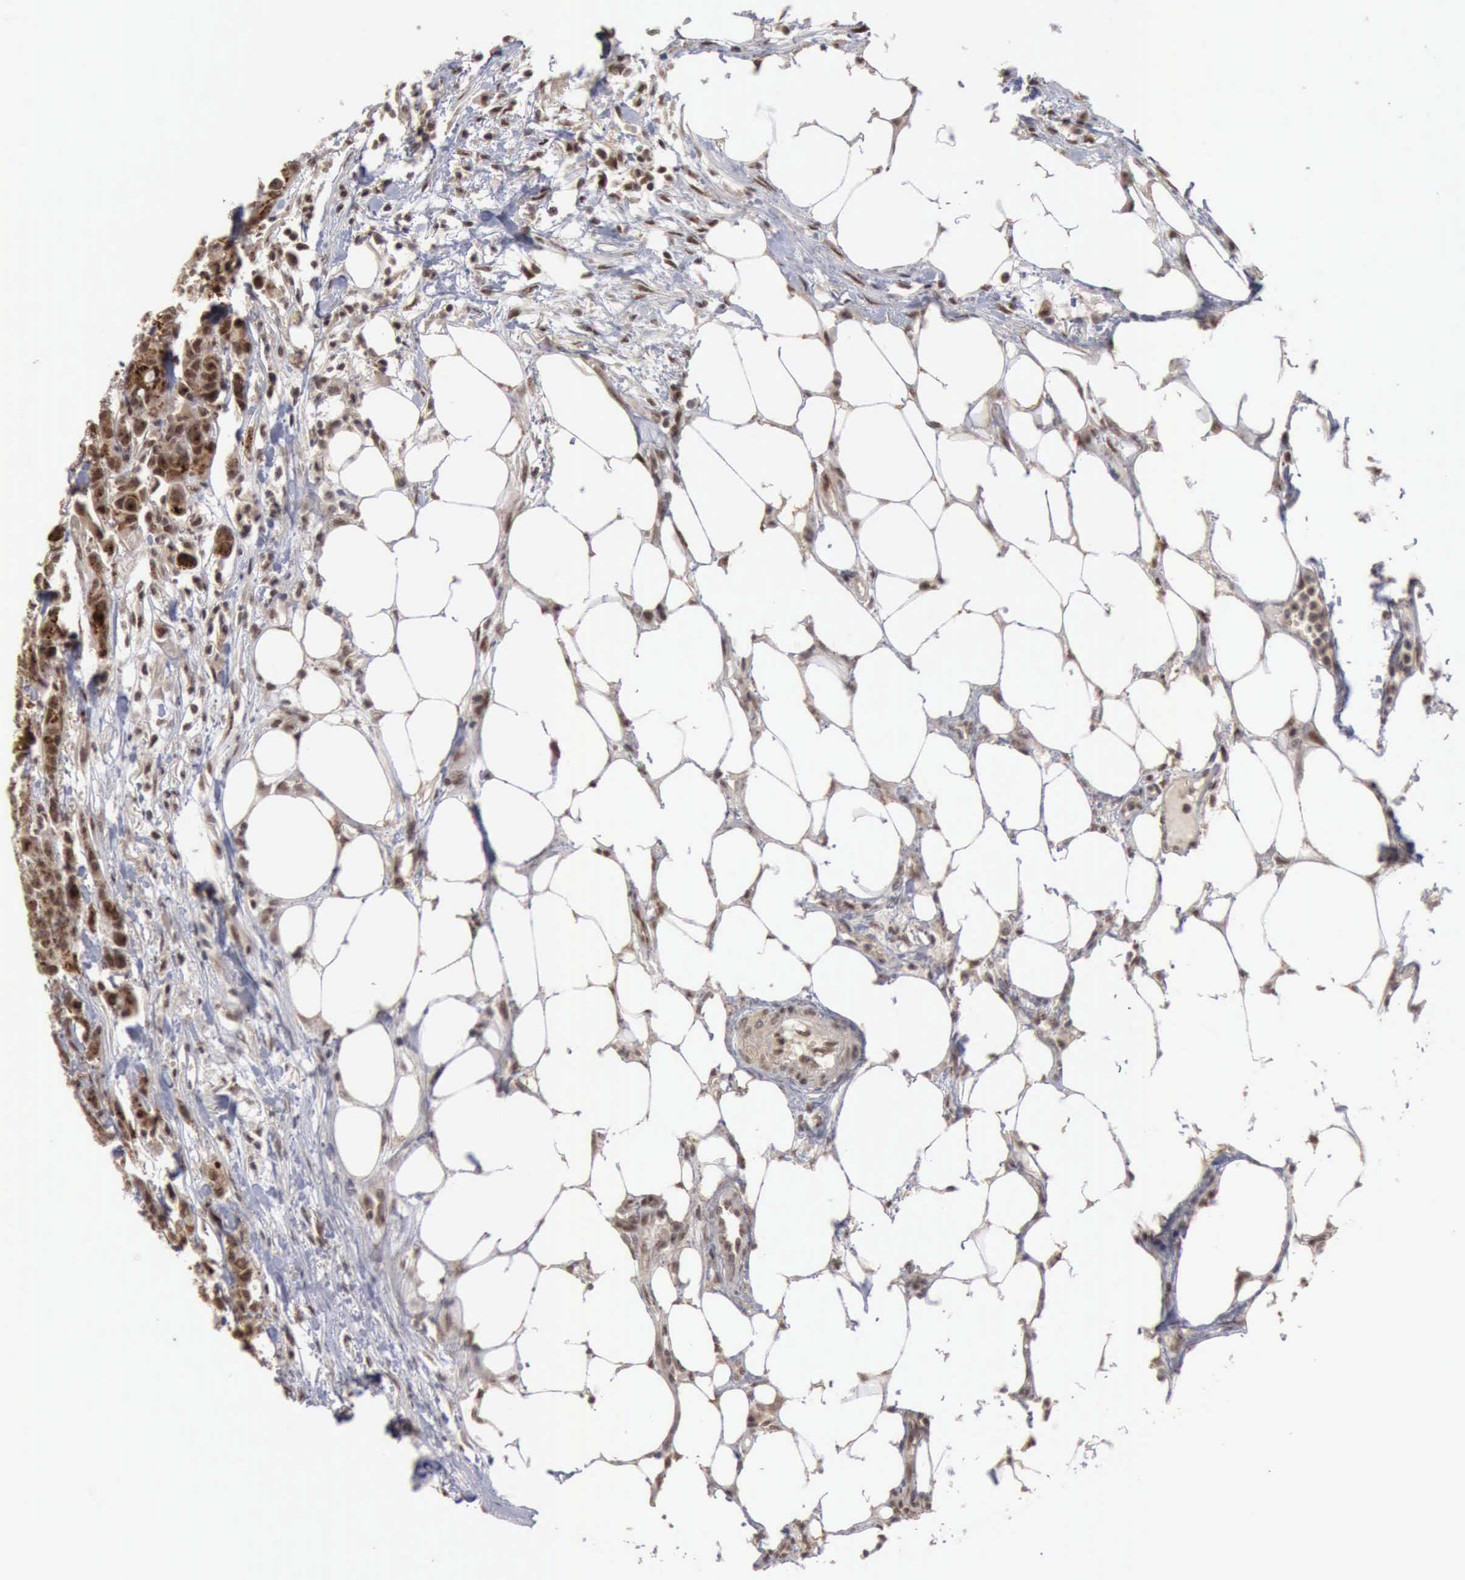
{"staining": {"intensity": "moderate", "quantity": ">75%", "location": "cytoplasmic/membranous,nuclear"}, "tissue": "colorectal cancer", "cell_type": "Tumor cells", "image_type": "cancer", "snomed": [{"axis": "morphology", "description": "Adenocarcinoma, NOS"}, {"axis": "topography", "description": "Colon"}], "caption": "This micrograph shows immunohistochemistry staining of colorectal cancer, with medium moderate cytoplasmic/membranous and nuclear positivity in about >75% of tumor cells.", "gene": "CDKN2A", "patient": {"sex": "female", "age": 86}}